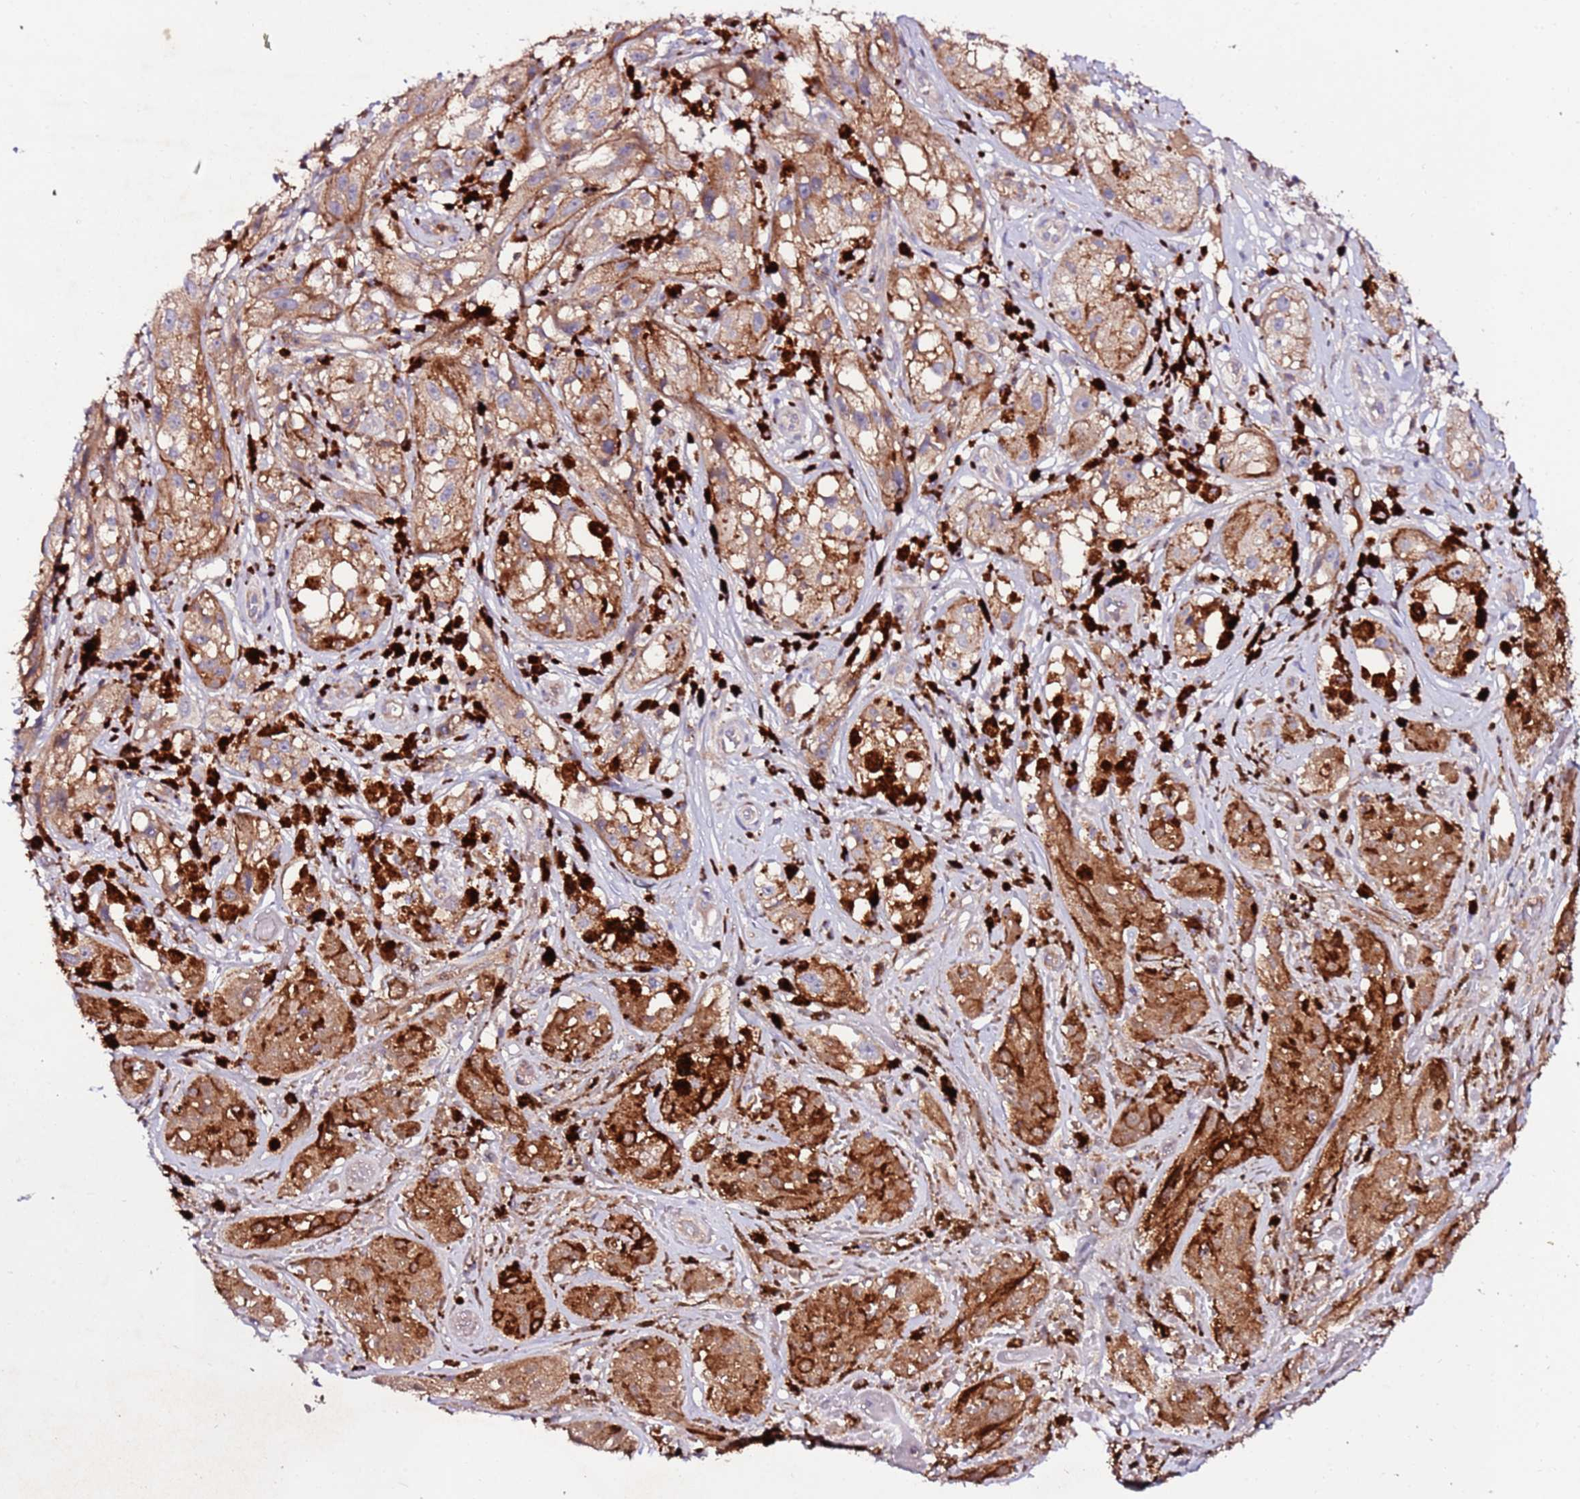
{"staining": {"intensity": "moderate", "quantity": ">75%", "location": "cytoplasmic/membranous"}, "tissue": "melanoma", "cell_type": "Tumor cells", "image_type": "cancer", "snomed": [{"axis": "morphology", "description": "Malignant melanoma, NOS"}, {"axis": "topography", "description": "Skin"}], "caption": "An IHC histopathology image of tumor tissue is shown. Protein staining in brown labels moderate cytoplasmic/membranous positivity in melanoma within tumor cells.", "gene": "FLVCR1", "patient": {"sex": "male", "age": 88}}